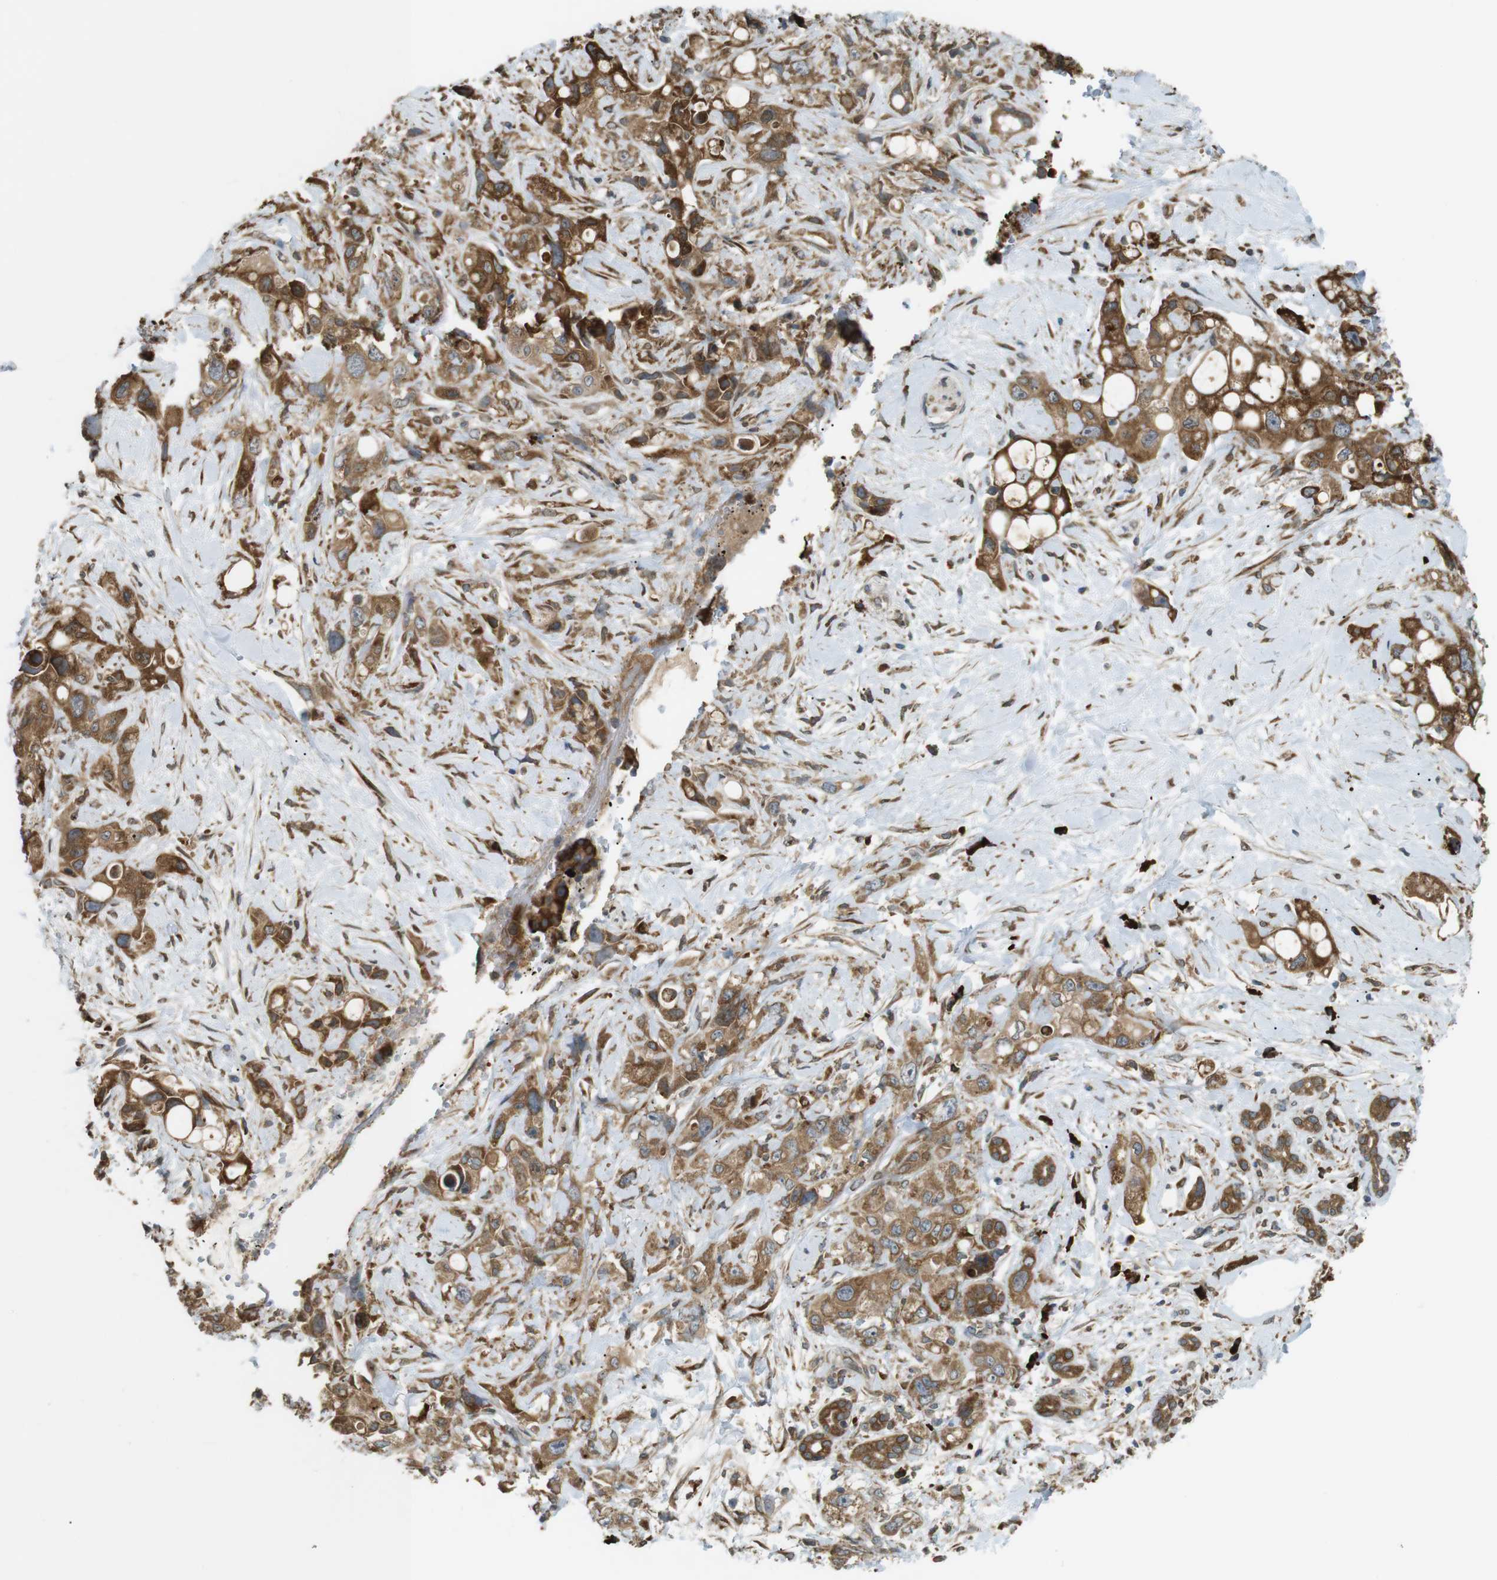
{"staining": {"intensity": "moderate", "quantity": ">75%", "location": "cytoplasmic/membranous"}, "tissue": "pancreatic cancer", "cell_type": "Tumor cells", "image_type": "cancer", "snomed": [{"axis": "morphology", "description": "Adenocarcinoma, NOS"}, {"axis": "topography", "description": "Pancreas"}], "caption": "Protein expression analysis of pancreatic adenocarcinoma displays moderate cytoplasmic/membranous expression in about >75% of tumor cells. The protein is stained brown, and the nuclei are stained in blue (DAB IHC with brightfield microscopy, high magnification).", "gene": "TMED4", "patient": {"sex": "female", "age": 56}}